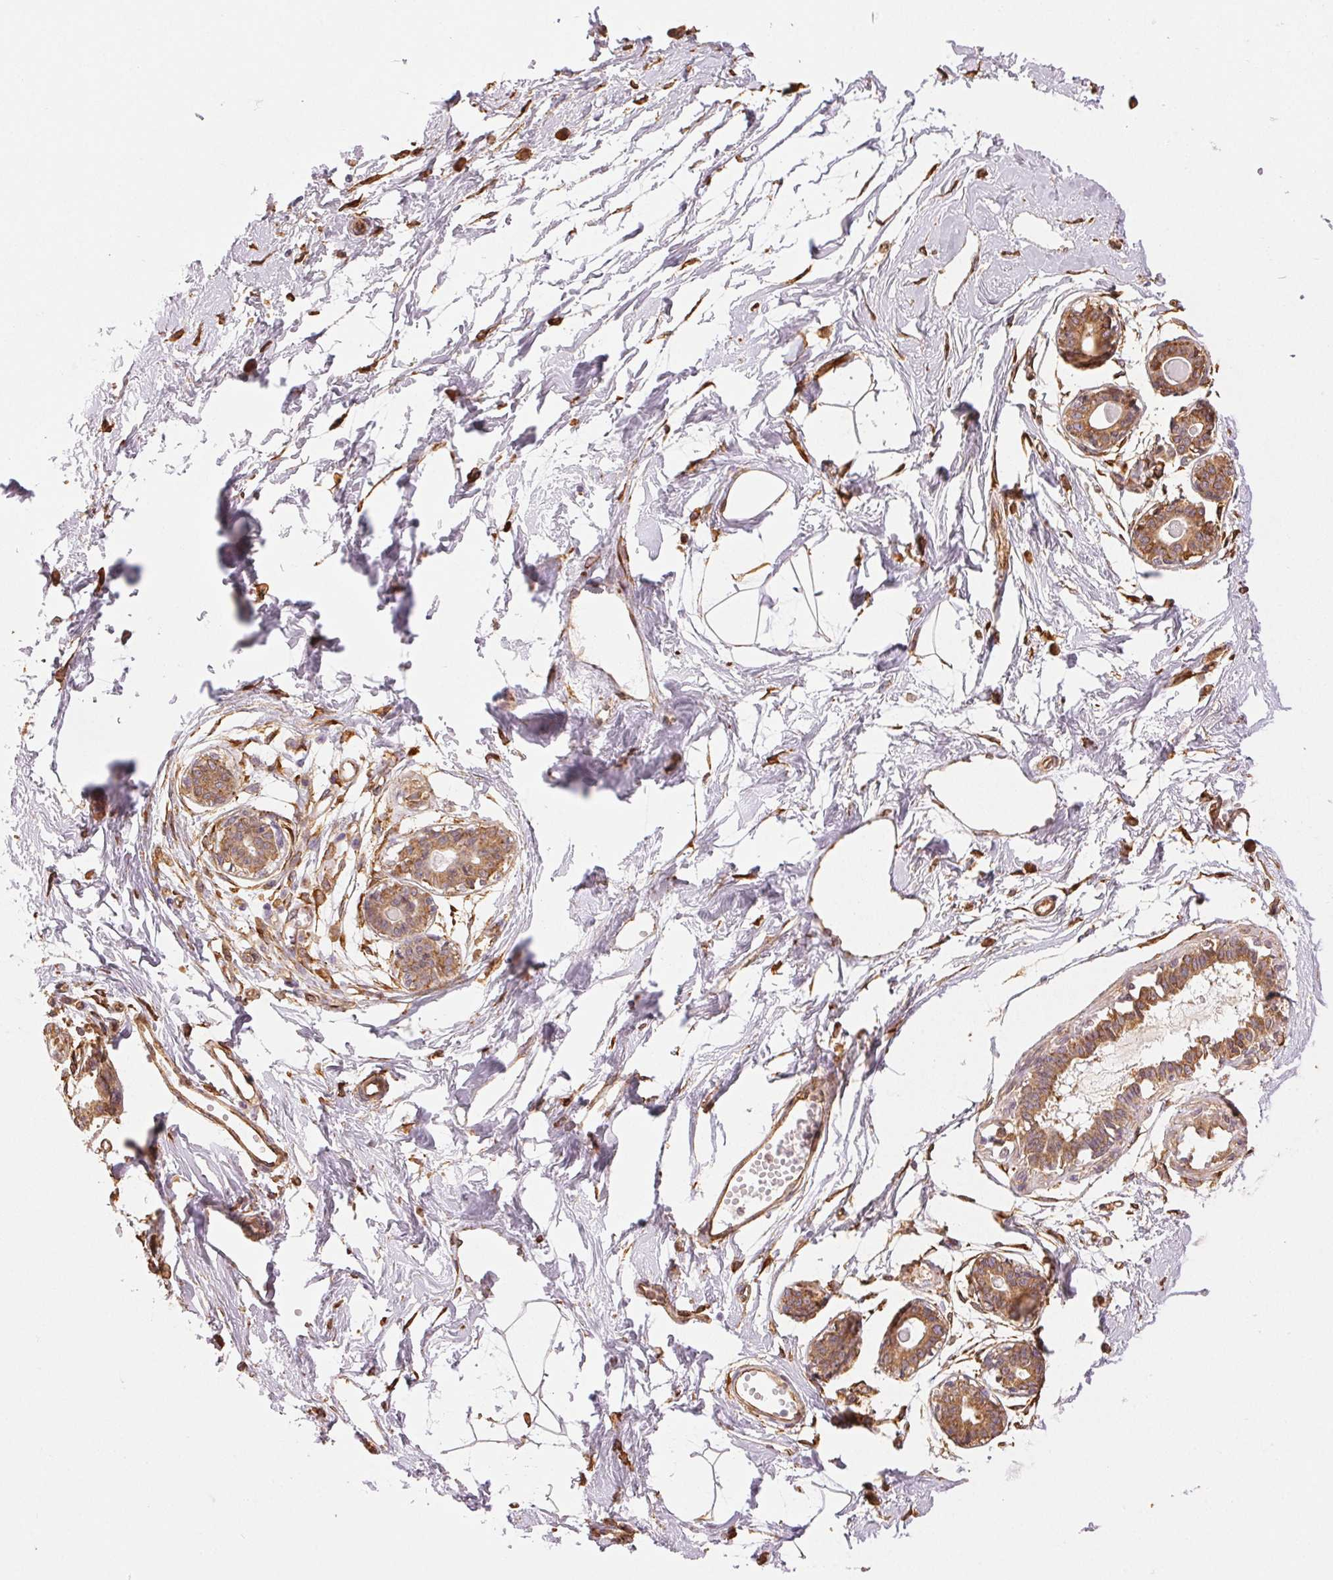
{"staining": {"intensity": "strong", "quantity": ">75%", "location": "cytoplasmic/membranous"}, "tissue": "breast", "cell_type": "Adipocytes", "image_type": "normal", "snomed": [{"axis": "morphology", "description": "Normal tissue, NOS"}, {"axis": "topography", "description": "Breast"}], "caption": "A high amount of strong cytoplasmic/membranous staining is seen in about >75% of adipocytes in unremarkable breast.", "gene": "RCN3", "patient": {"sex": "female", "age": 45}}